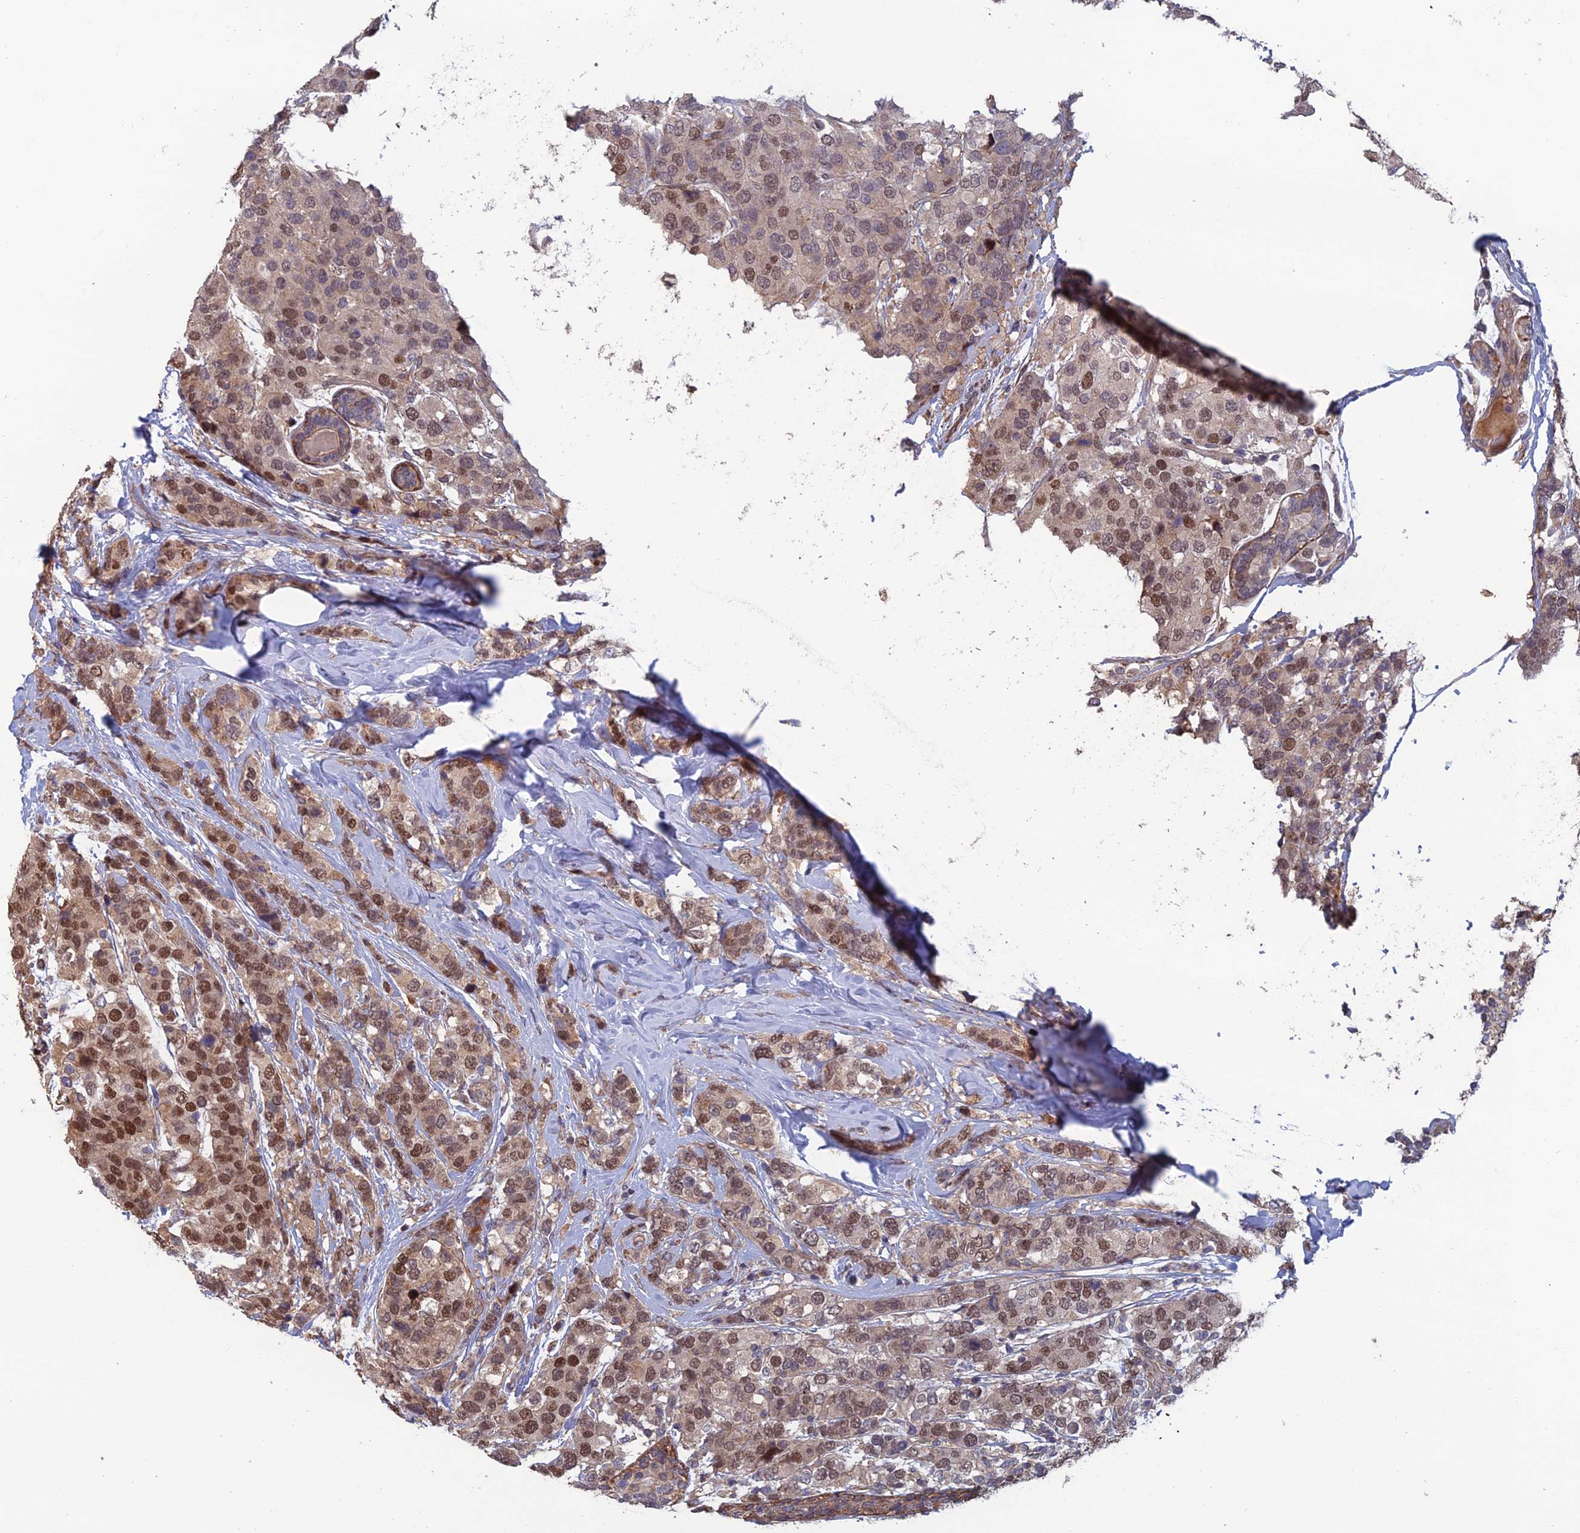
{"staining": {"intensity": "moderate", "quantity": ">75%", "location": "nuclear"}, "tissue": "breast cancer", "cell_type": "Tumor cells", "image_type": "cancer", "snomed": [{"axis": "morphology", "description": "Lobular carcinoma"}, {"axis": "topography", "description": "Breast"}], "caption": "The image shows immunohistochemical staining of breast cancer (lobular carcinoma). There is moderate nuclear staining is seen in about >75% of tumor cells.", "gene": "CCDC183", "patient": {"sex": "female", "age": 59}}